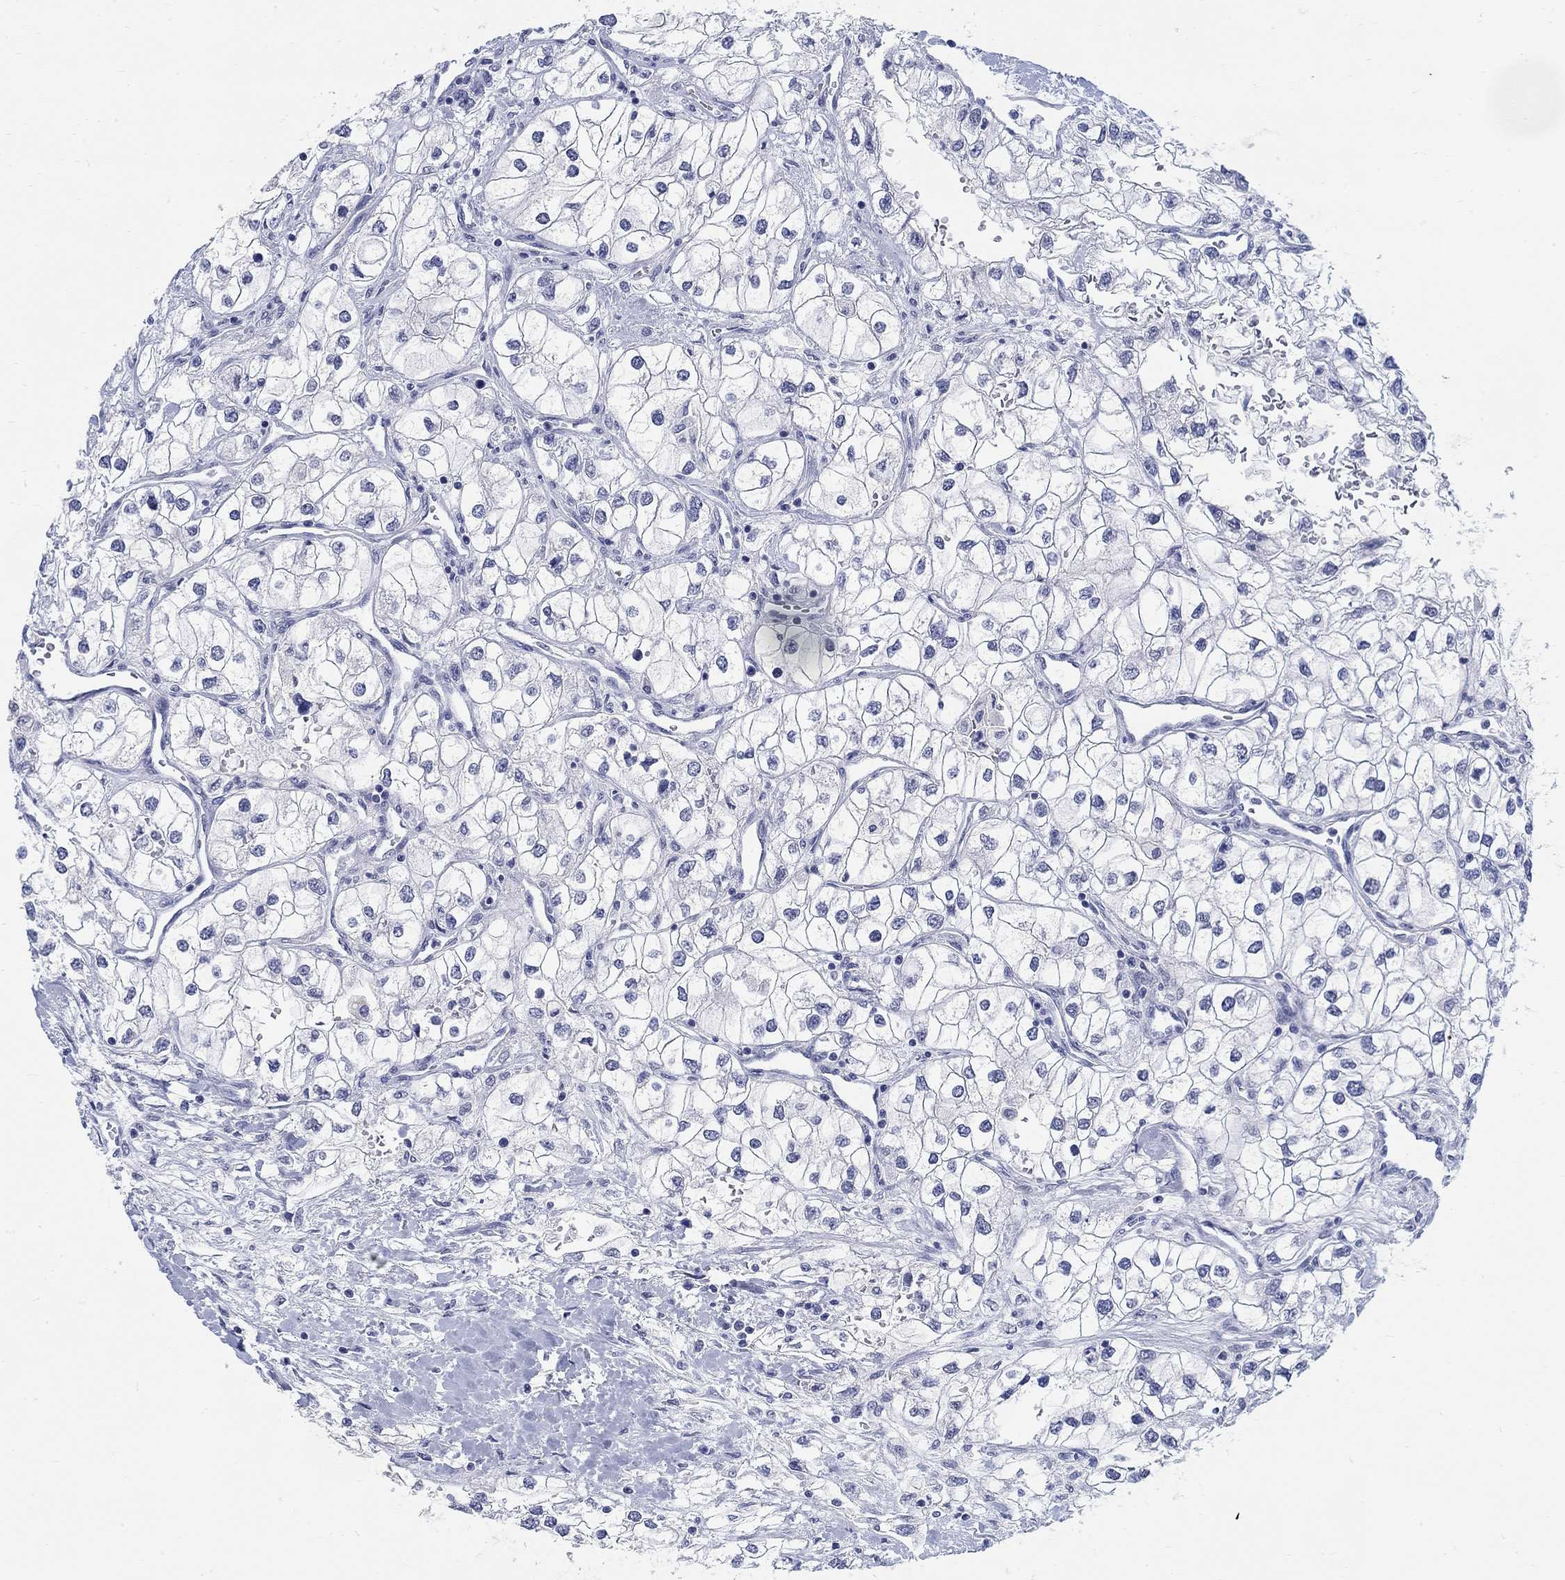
{"staining": {"intensity": "negative", "quantity": "none", "location": "none"}, "tissue": "renal cancer", "cell_type": "Tumor cells", "image_type": "cancer", "snomed": [{"axis": "morphology", "description": "Adenocarcinoma, NOS"}, {"axis": "topography", "description": "Kidney"}], "caption": "DAB (3,3'-diaminobenzidine) immunohistochemical staining of renal cancer exhibits no significant expression in tumor cells.", "gene": "ANKS1B", "patient": {"sex": "male", "age": 59}}